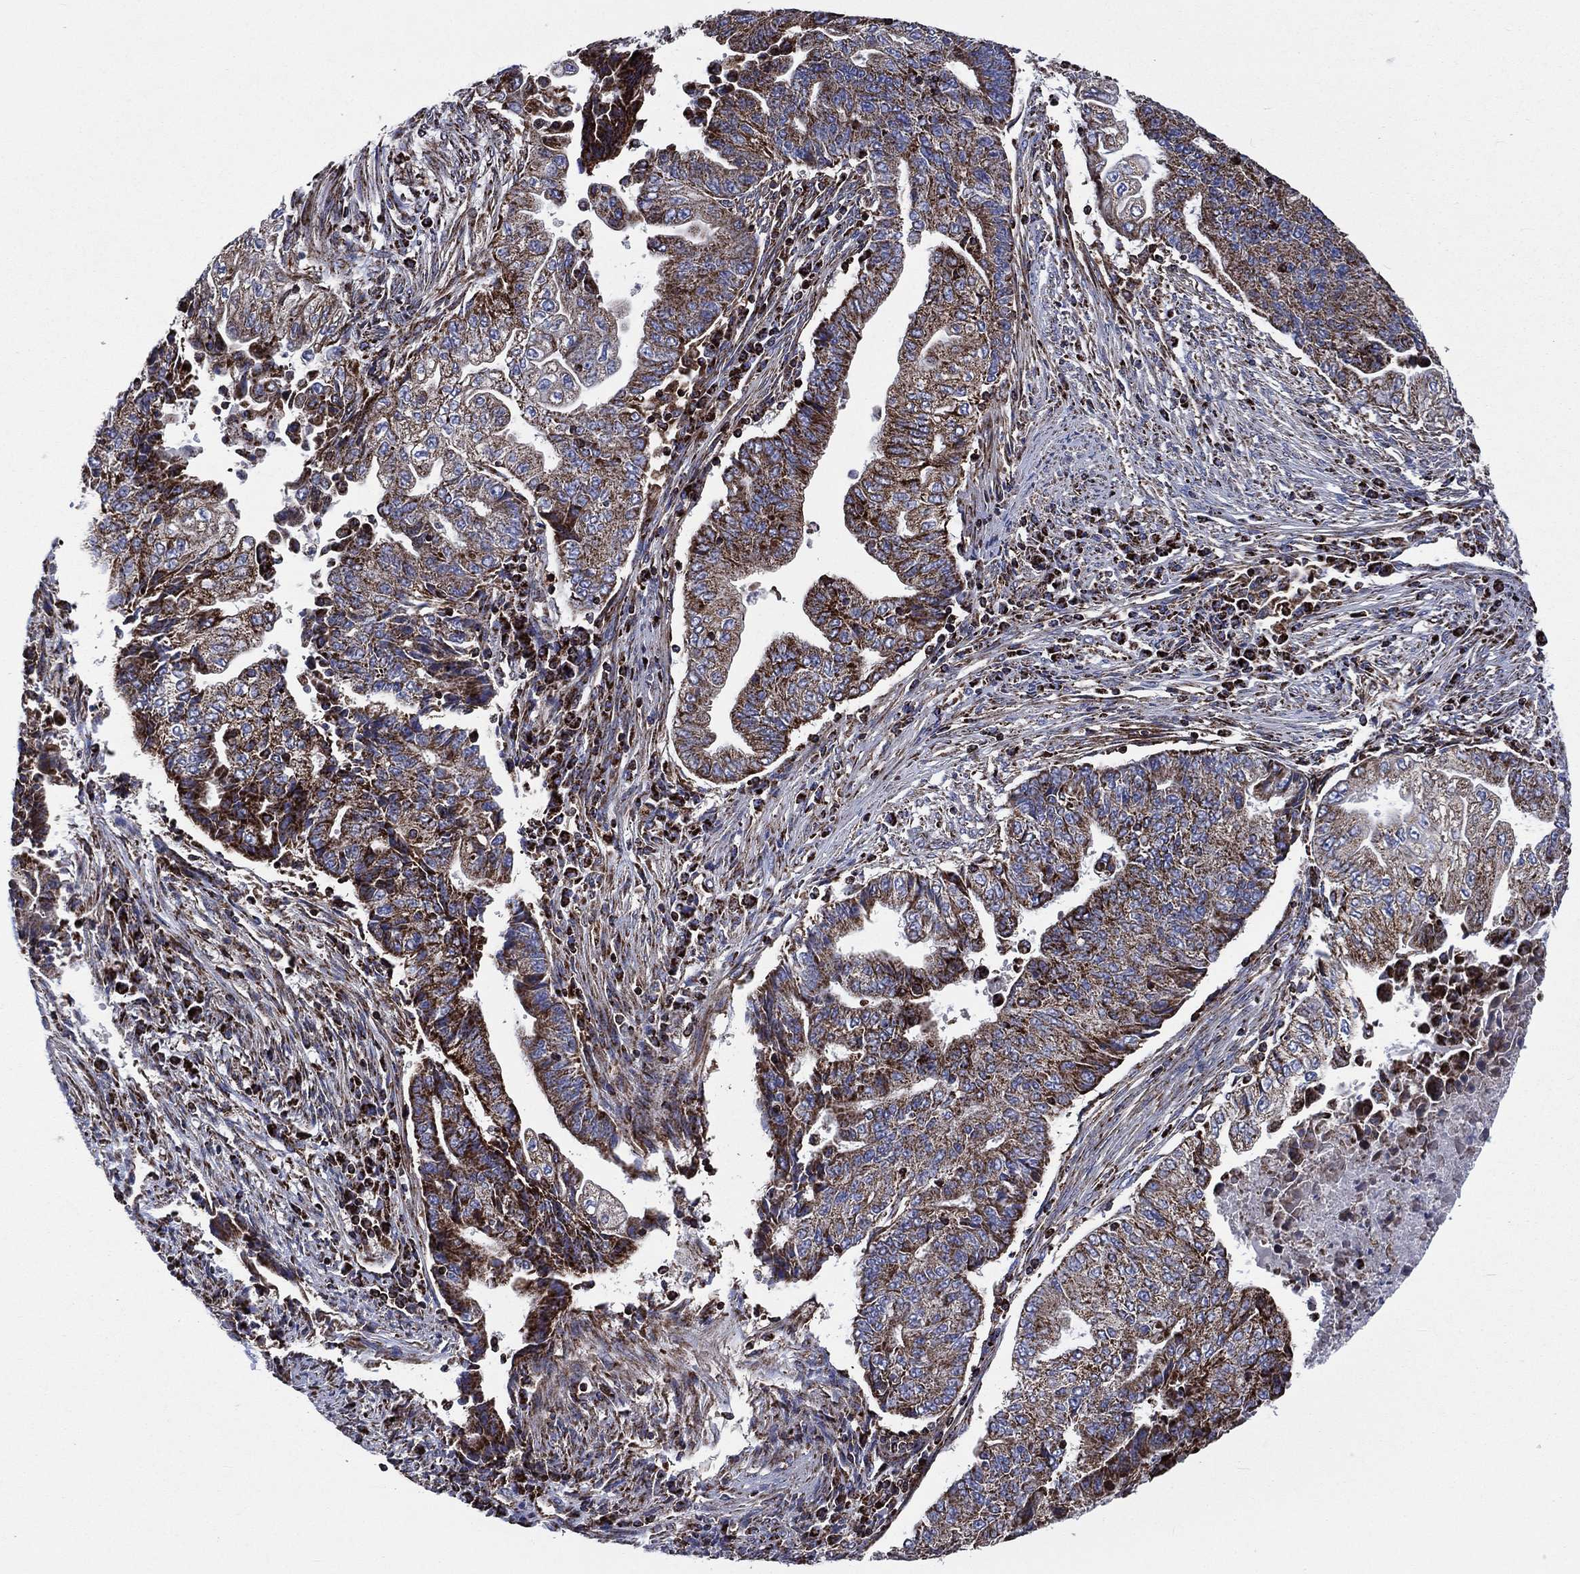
{"staining": {"intensity": "strong", "quantity": ">75%", "location": "cytoplasmic/membranous"}, "tissue": "endometrial cancer", "cell_type": "Tumor cells", "image_type": "cancer", "snomed": [{"axis": "morphology", "description": "Adenocarcinoma, NOS"}, {"axis": "topography", "description": "Uterus"}, {"axis": "topography", "description": "Endometrium"}], "caption": "Endometrial cancer tissue reveals strong cytoplasmic/membranous expression in approximately >75% of tumor cells", "gene": "ANKRD37", "patient": {"sex": "female", "age": 54}}